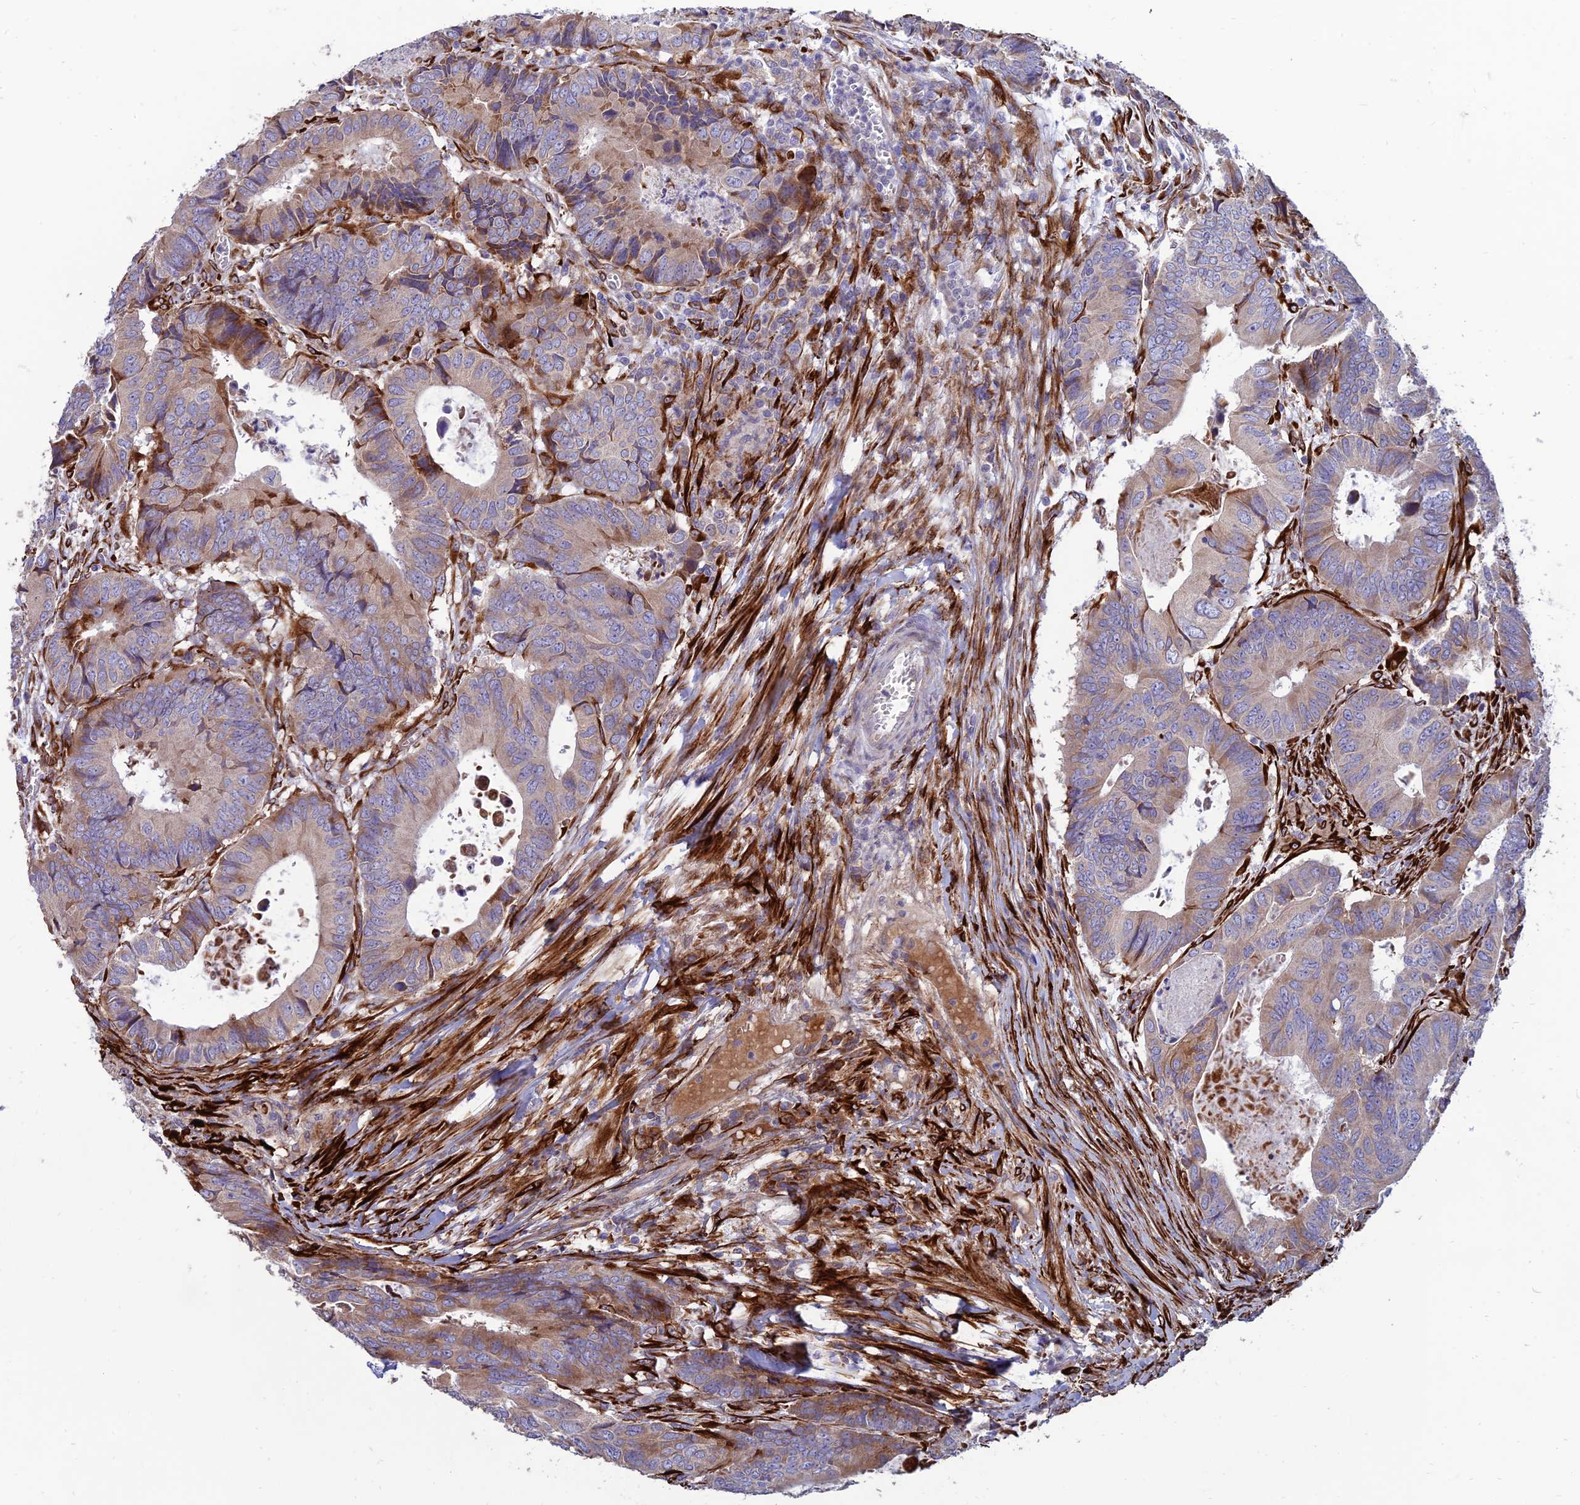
{"staining": {"intensity": "weak", "quantity": "<25%", "location": "cytoplasmic/membranous"}, "tissue": "colorectal cancer", "cell_type": "Tumor cells", "image_type": "cancer", "snomed": [{"axis": "morphology", "description": "Adenocarcinoma, NOS"}, {"axis": "topography", "description": "Colon"}], "caption": "High power microscopy photomicrograph of an immunohistochemistry image of adenocarcinoma (colorectal), revealing no significant staining in tumor cells.", "gene": "RCN3", "patient": {"sex": "male", "age": 85}}